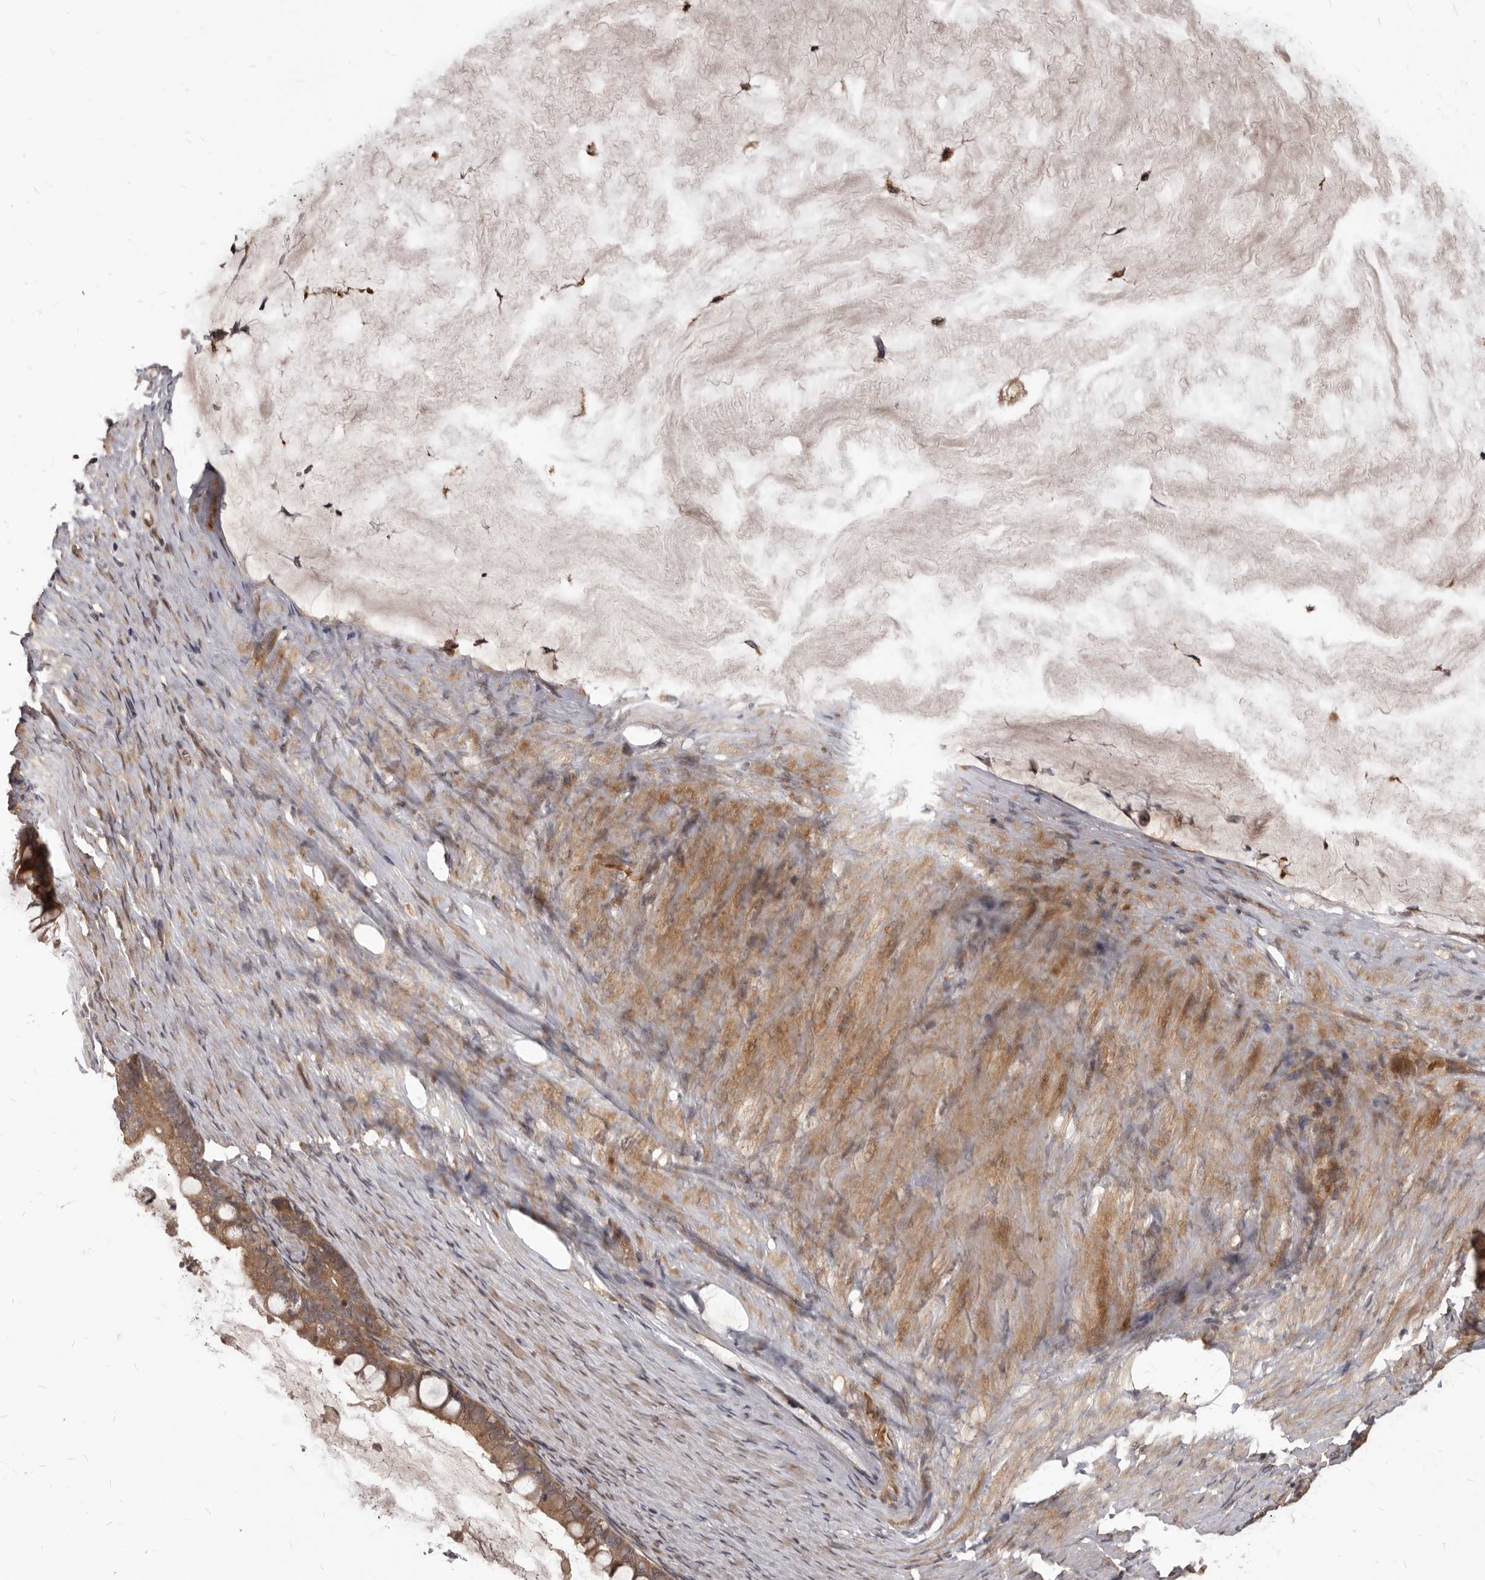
{"staining": {"intensity": "moderate", "quantity": ">75%", "location": "cytoplasmic/membranous"}, "tissue": "ovarian cancer", "cell_type": "Tumor cells", "image_type": "cancer", "snomed": [{"axis": "morphology", "description": "Cystadenocarcinoma, mucinous, NOS"}, {"axis": "topography", "description": "Ovary"}], "caption": "Immunohistochemical staining of human ovarian cancer reveals medium levels of moderate cytoplasmic/membranous staining in approximately >75% of tumor cells. (brown staining indicates protein expression, while blue staining denotes nuclei).", "gene": "GABPB2", "patient": {"sex": "female", "age": 61}}